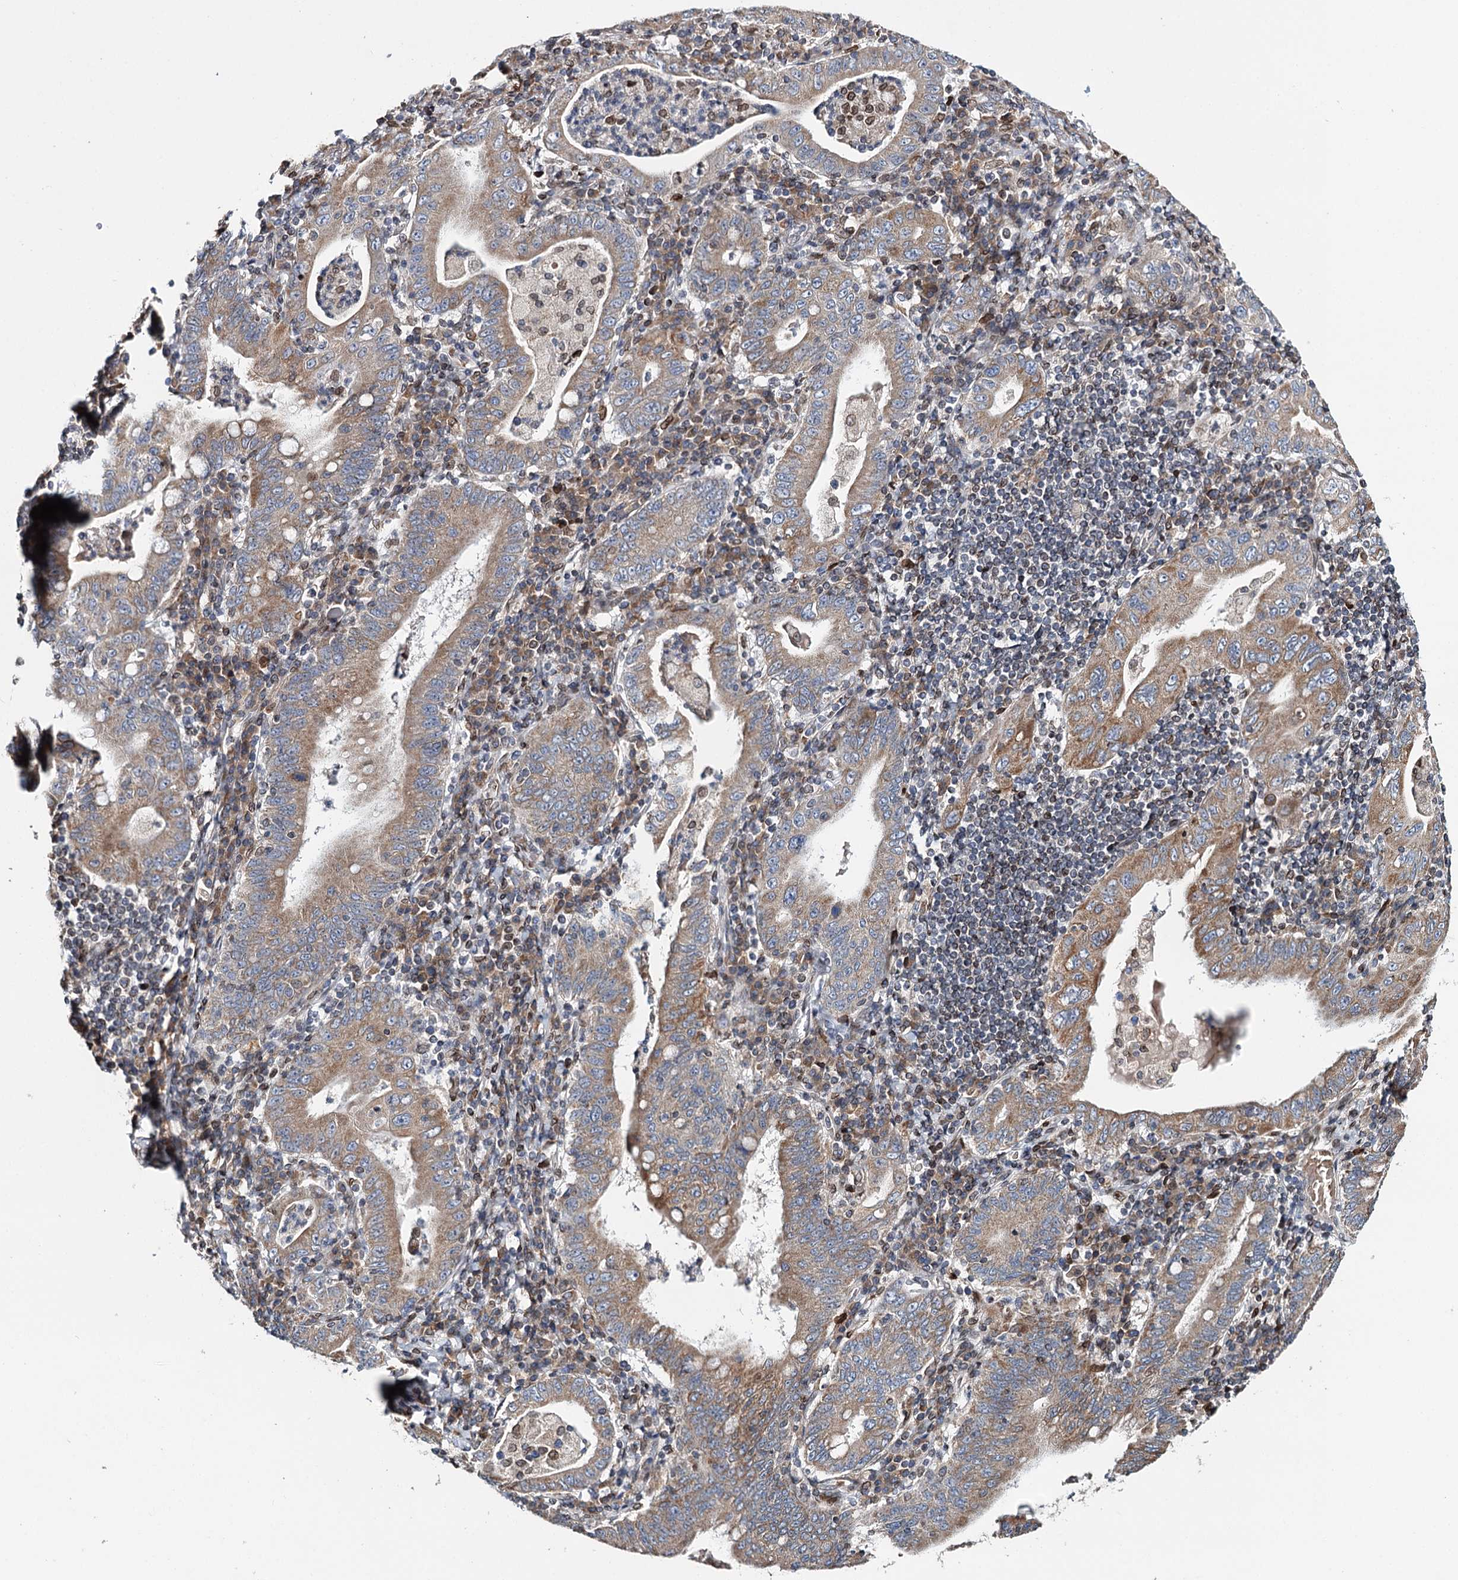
{"staining": {"intensity": "moderate", "quantity": ">75%", "location": "cytoplasmic/membranous"}, "tissue": "stomach cancer", "cell_type": "Tumor cells", "image_type": "cancer", "snomed": [{"axis": "morphology", "description": "Normal tissue, NOS"}, {"axis": "morphology", "description": "Adenocarcinoma, NOS"}, {"axis": "topography", "description": "Esophagus"}, {"axis": "topography", "description": "Stomach, upper"}, {"axis": "topography", "description": "Peripheral nerve tissue"}], "caption": "Adenocarcinoma (stomach) tissue exhibits moderate cytoplasmic/membranous expression in about >75% of tumor cells, visualized by immunohistochemistry.", "gene": "CFAP46", "patient": {"sex": "male", "age": 62}}